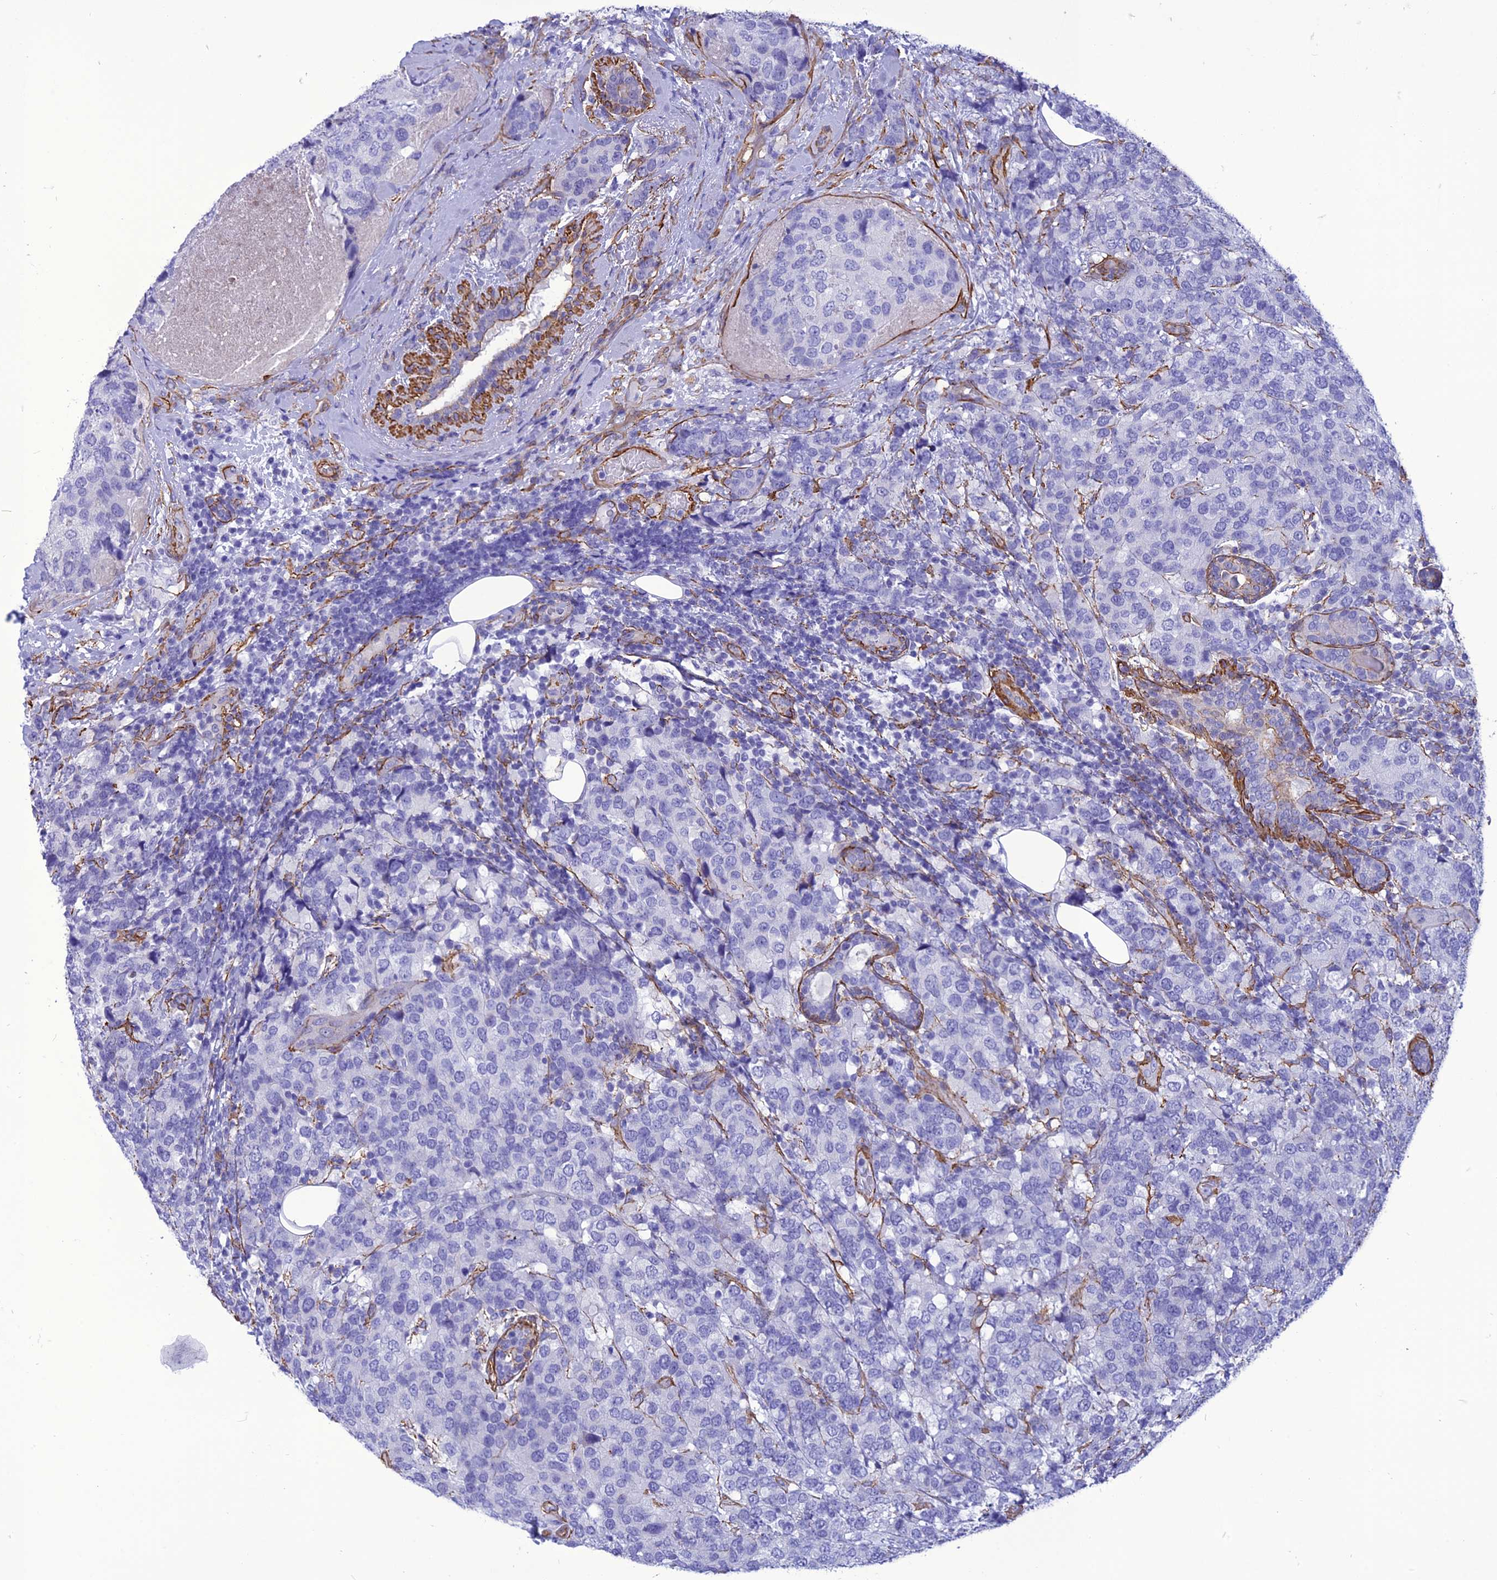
{"staining": {"intensity": "negative", "quantity": "none", "location": "none"}, "tissue": "breast cancer", "cell_type": "Tumor cells", "image_type": "cancer", "snomed": [{"axis": "morphology", "description": "Lobular carcinoma"}, {"axis": "topography", "description": "Breast"}], "caption": "Breast lobular carcinoma was stained to show a protein in brown. There is no significant staining in tumor cells.", "gene": "NKD1", "patient": {"sex": "female", "age": 59}}